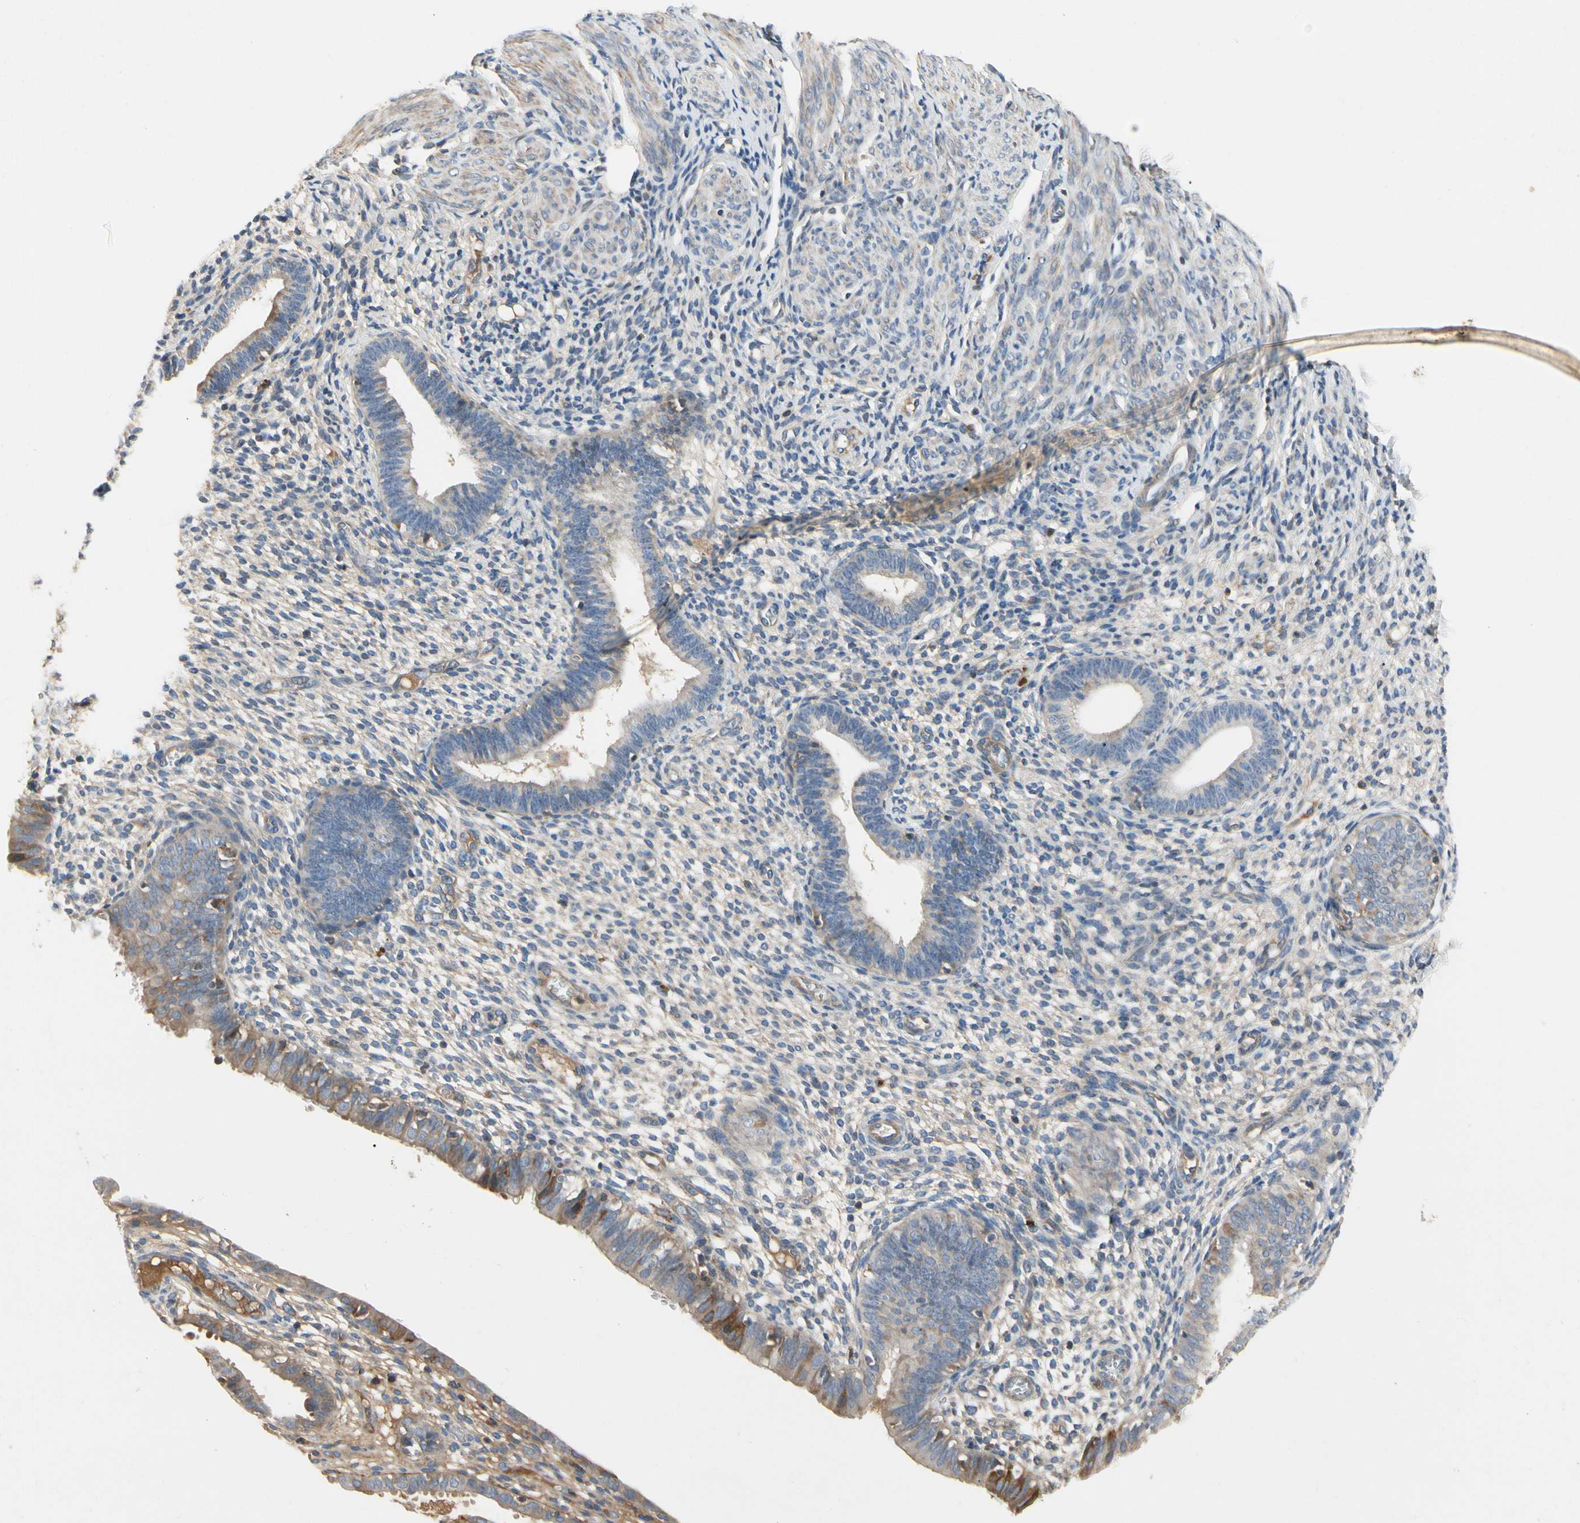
{"staining": {"intensity": "negative", "quantity": "none", "location": "none"}, "tissue": "endometrium", "cell_type": "Cells in endometrial stroma", "image_type": "normal", "snomed": [{"axis": "morphology", "description": "Normal tissue, NOS"}, {"axis": "topography", "description": "Endometrium"}], "caption": "An immunohistochemistry (IHC) histopathology image of benign endometrium is shown. There is no staining in cells in endometrial stroma of endometrium.", "gene": "CRTAC1", "patient": {"sex": "female", "age": 61}}